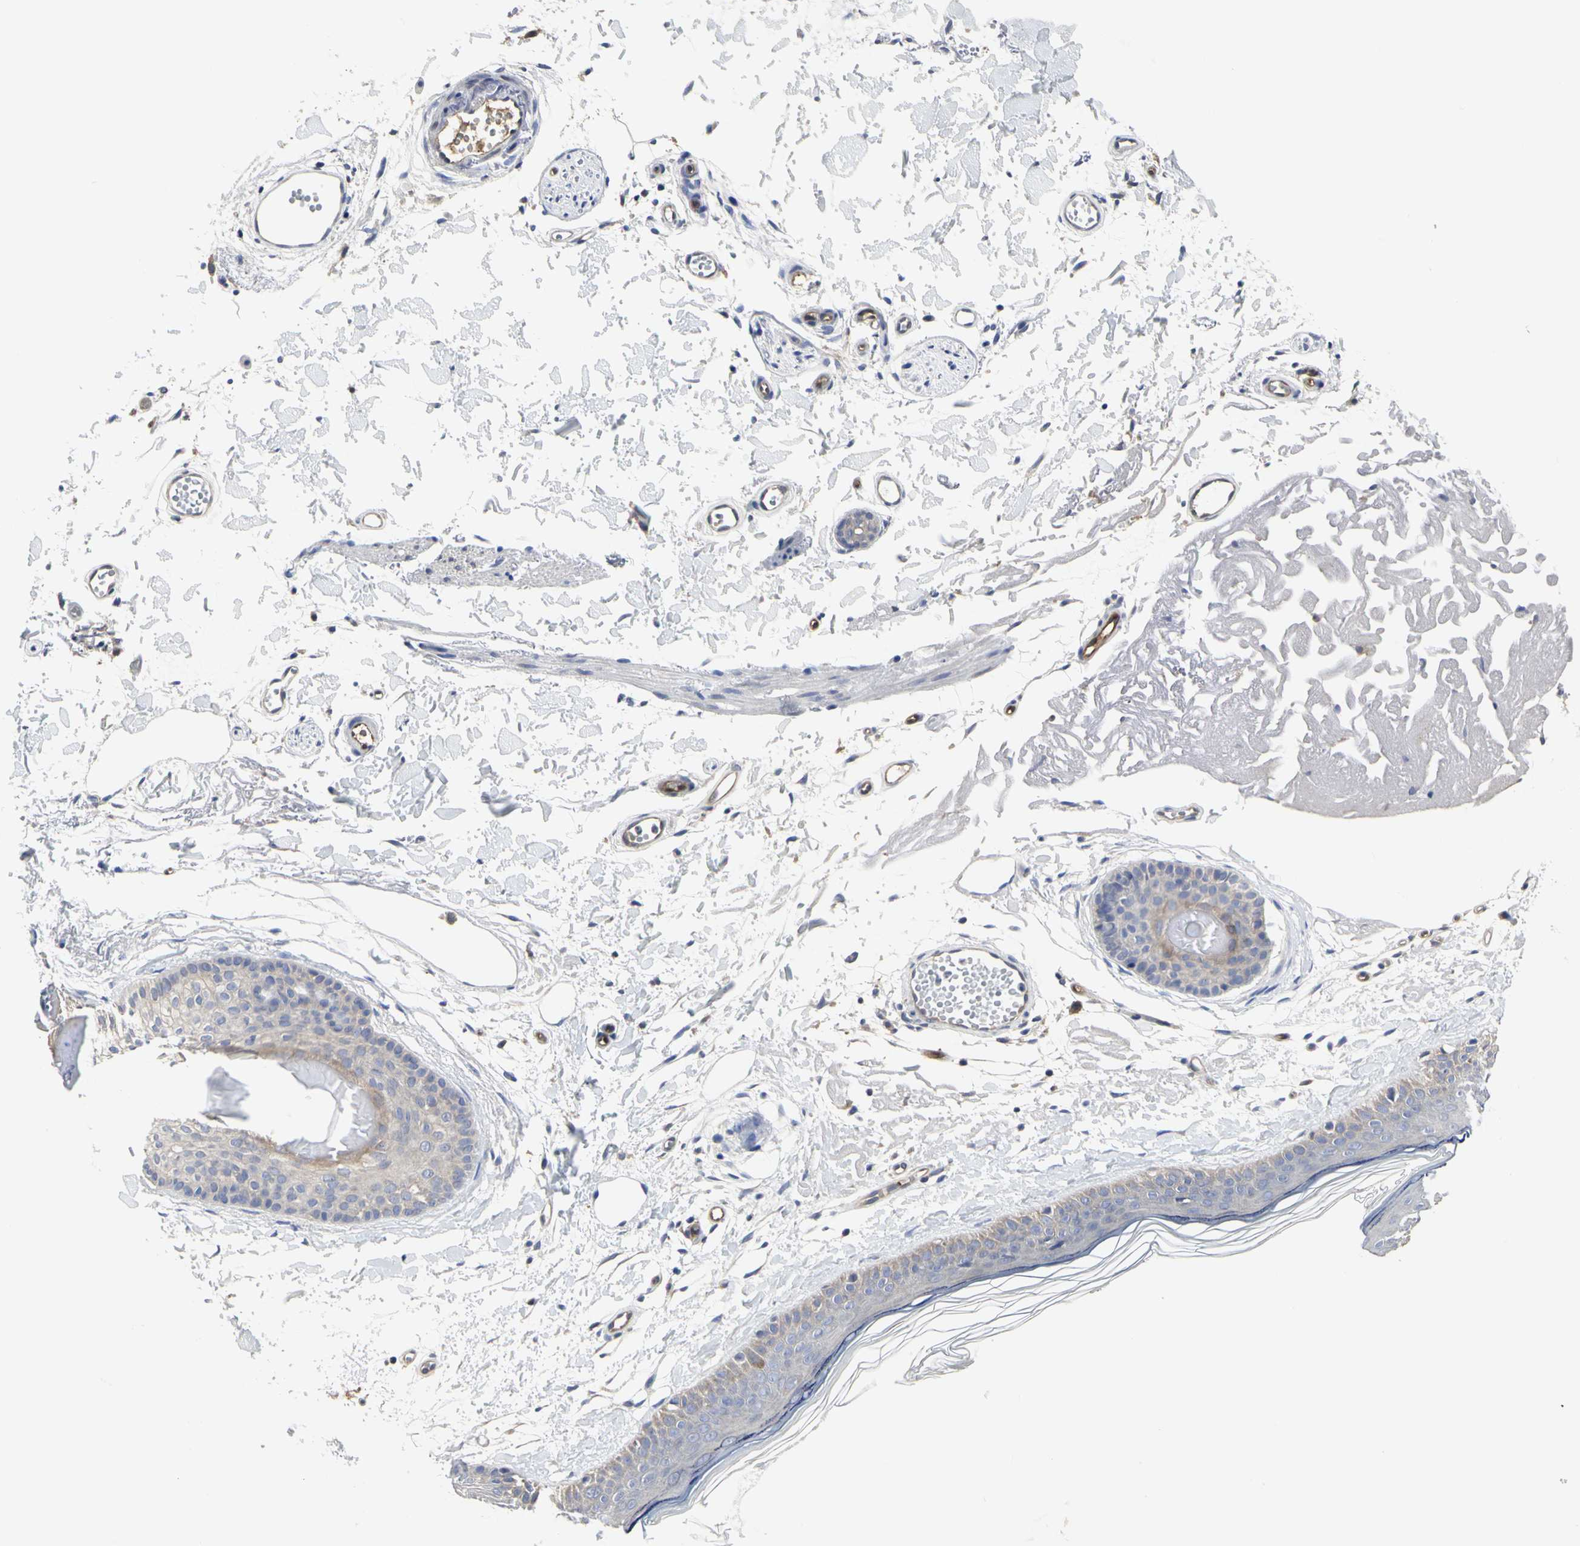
{"staining": {"intensity": "negative", "quantity": "none", "location": "none"}, "tissue": "skin", "cell_type": "Fibroblasts", "image_type": "normal", "snomed": [{"axis": "morphology", "description": "Normal tissue, NOS"}, {"axis": "topography", "description": "Skin"}], "caption": "This is a image of immunohistochemistry staining of benign skin, which shows no positivity in fibroblasts. The staining was performed using DAB to visualize the protein expression in brown, while the nuclei were stained in blue with hematoxylin (Magnification: 20x).", "gene": "C3orf52", "patient": {"sex": "male", "age": 83}}